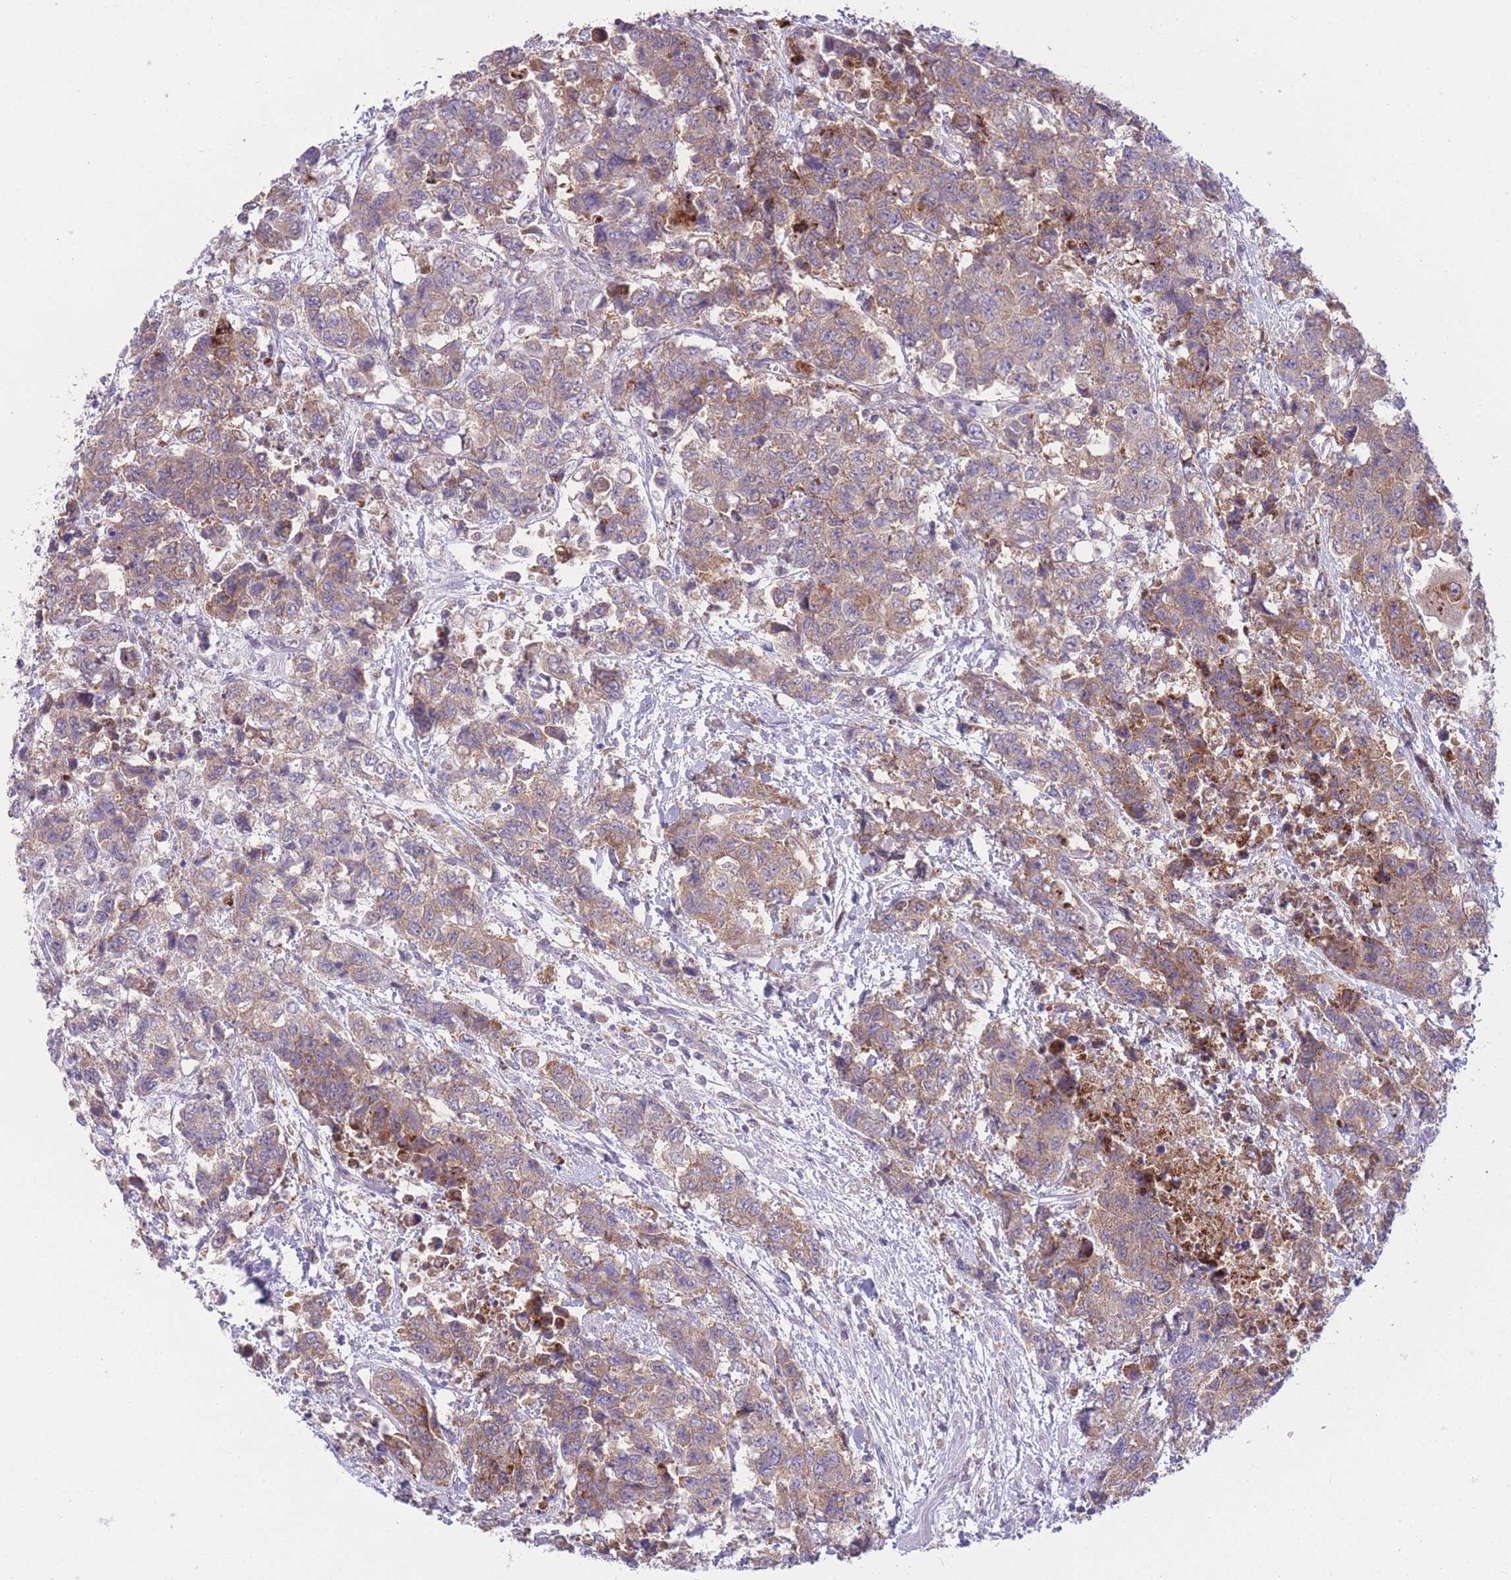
{"staining": {"intensity": "moderate", "quantity": ">75%", "location": "cytoplasmic/membranous"}, "tissue": "urothelial cancer", "cell_type": "Tumor cells", "image_type": "cancer", "snomed": [{"axis": "morphology", "description": "Urothelial carcinoma, High grade"}, {"axis": "topography", "description": "Urinary bladder"}], "caption": "DAB immunohistochemical staining of high-grade urothelial carcinoma demonstrates moderate cytoplasmic/membranous protein positivity in approximately >75% of tumor cells.", "gene": "CCT6B", "patient": {"sex": "female", "age": 78}}